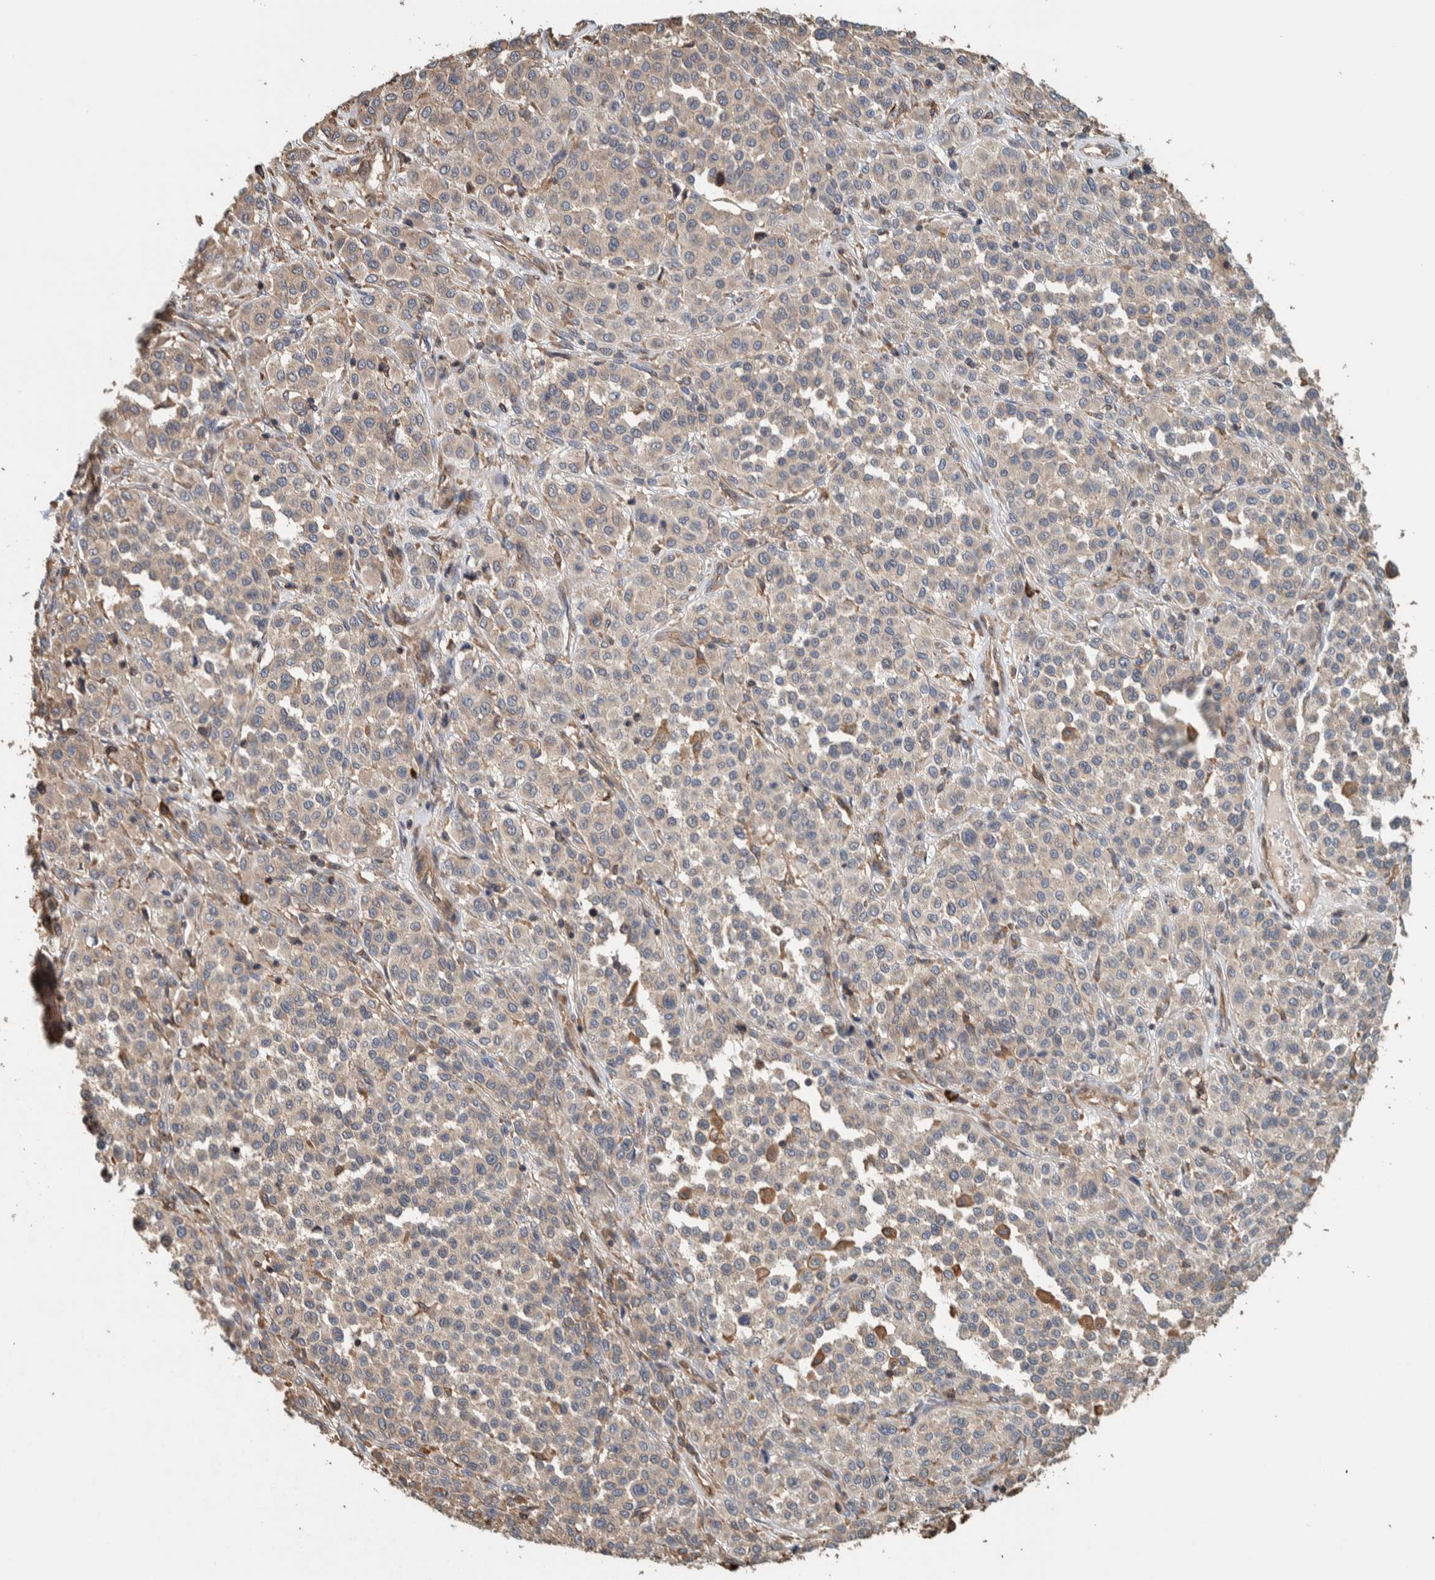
{"staining": {"intensity": "weak", "quantity": "<25%", "location": "cytoplasmic/membranous"}, "tissue": "melanoma", "cell_type": "Tumor cells", "image_type": "cancer", "snomed": [{"axis": "morphology", "description": "Malignant melanoma, Metastatic site"}, {"axis": "topography", "description": "Pancreas"}], "caption": "Tumor cells show no significant protein expression in malignant melanoma (metastatic site).", "gene": "PLA2G3", "patient": {"sex": "female", "age": 30}}